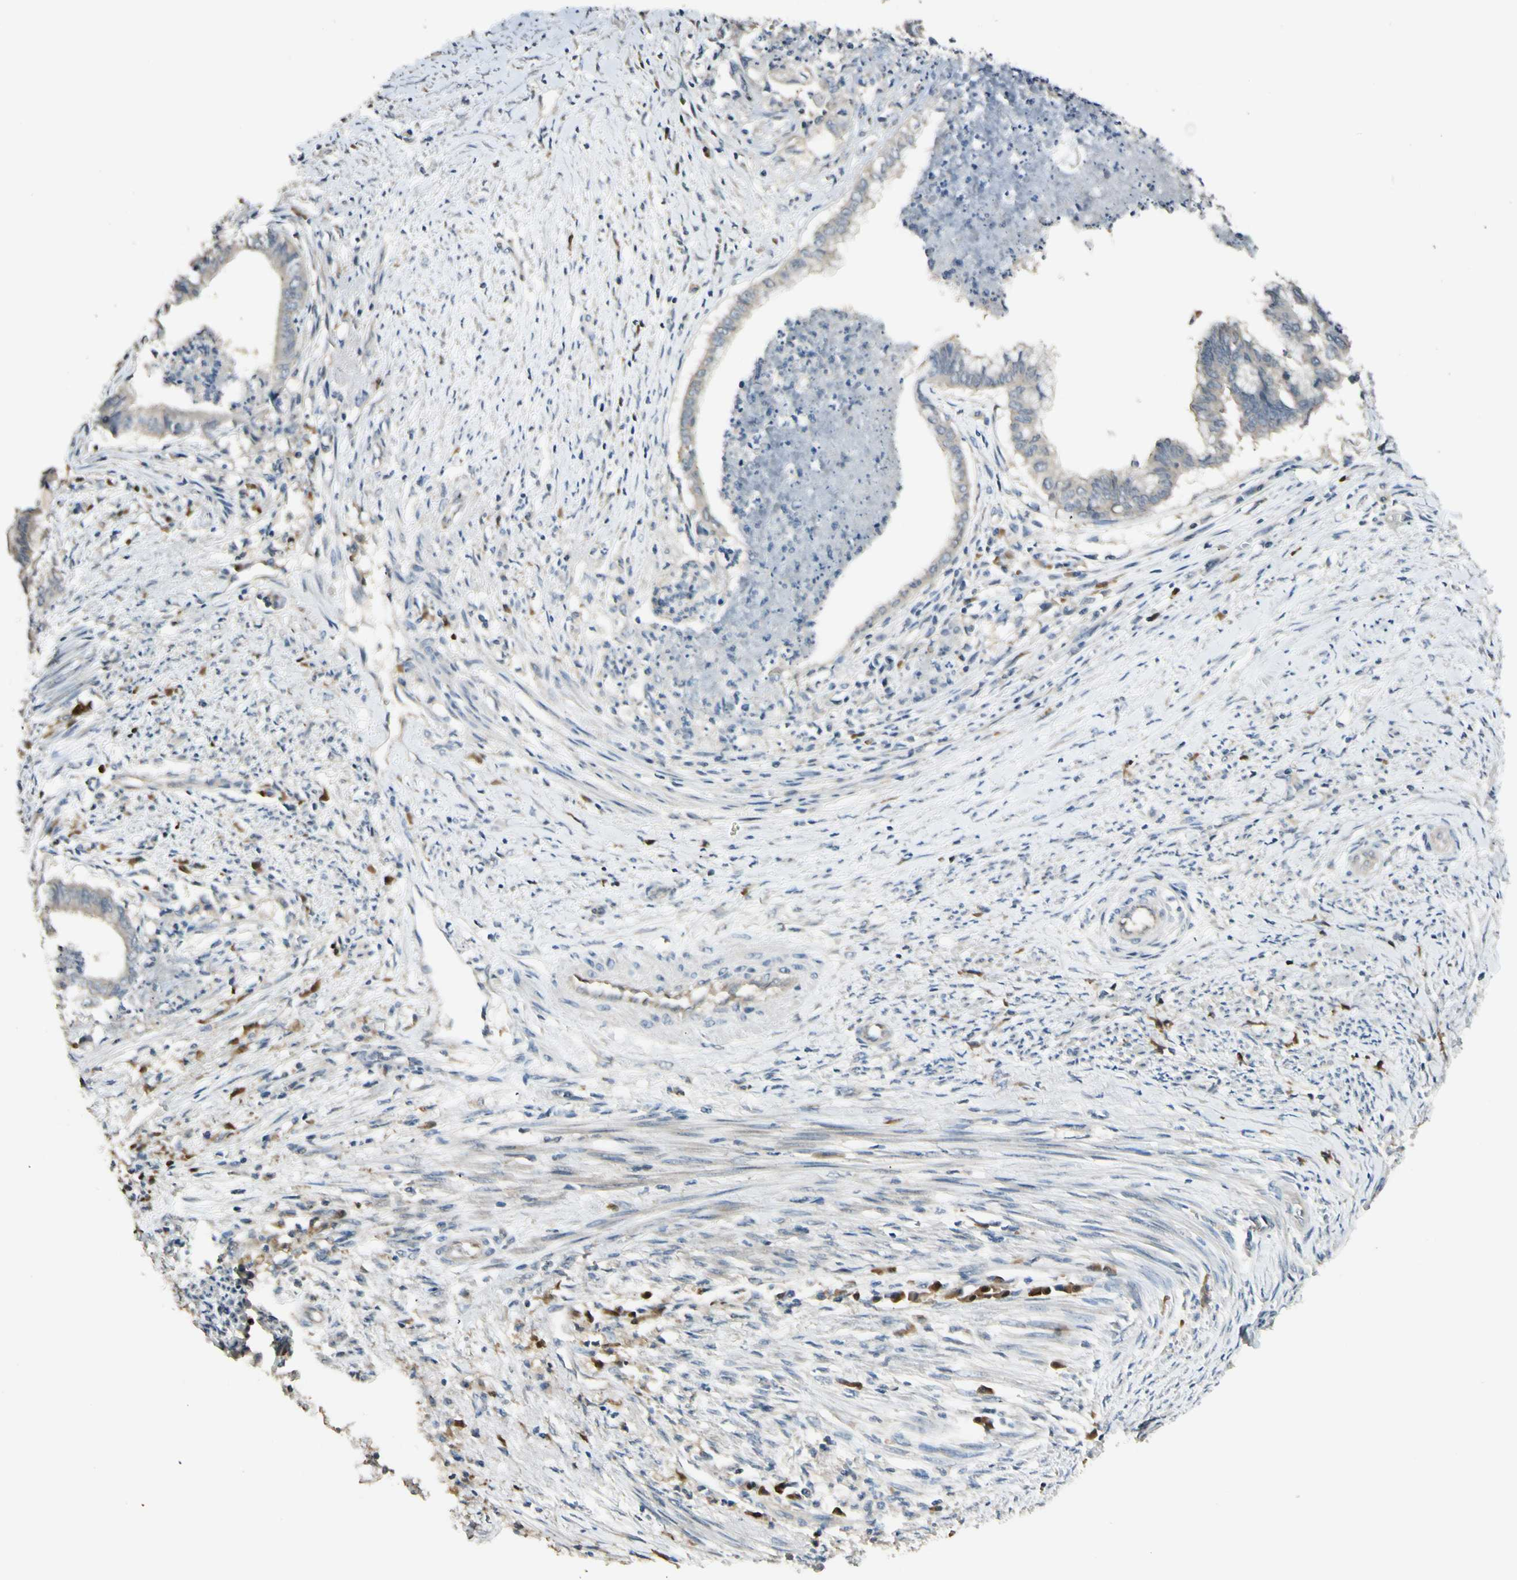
{"staining": {"intensity": "weak", "quantity": "25%-75%", "location": "cytoplasmic/membranous"}, "tissue": "endometrial cancer", "cell_type": "Tumor cells", "image_type": "cancer", "snomed": [{"axis": "morphology", "description": "Necrosis, NOS"}, {"axis": "morphology", "description": "Adenocarcinoma, NOS"}, {"axis": "topography", "description": "Endometrium"}], "caption": "Human endometrial adenocarcinoma stained for a protein (brown) displays weak cytoplasmic/membranous positive expression in about 25%-75% of tumor cells.", "gene": "PLXNA1", "patient": {"sex": "female", "age": 79}}